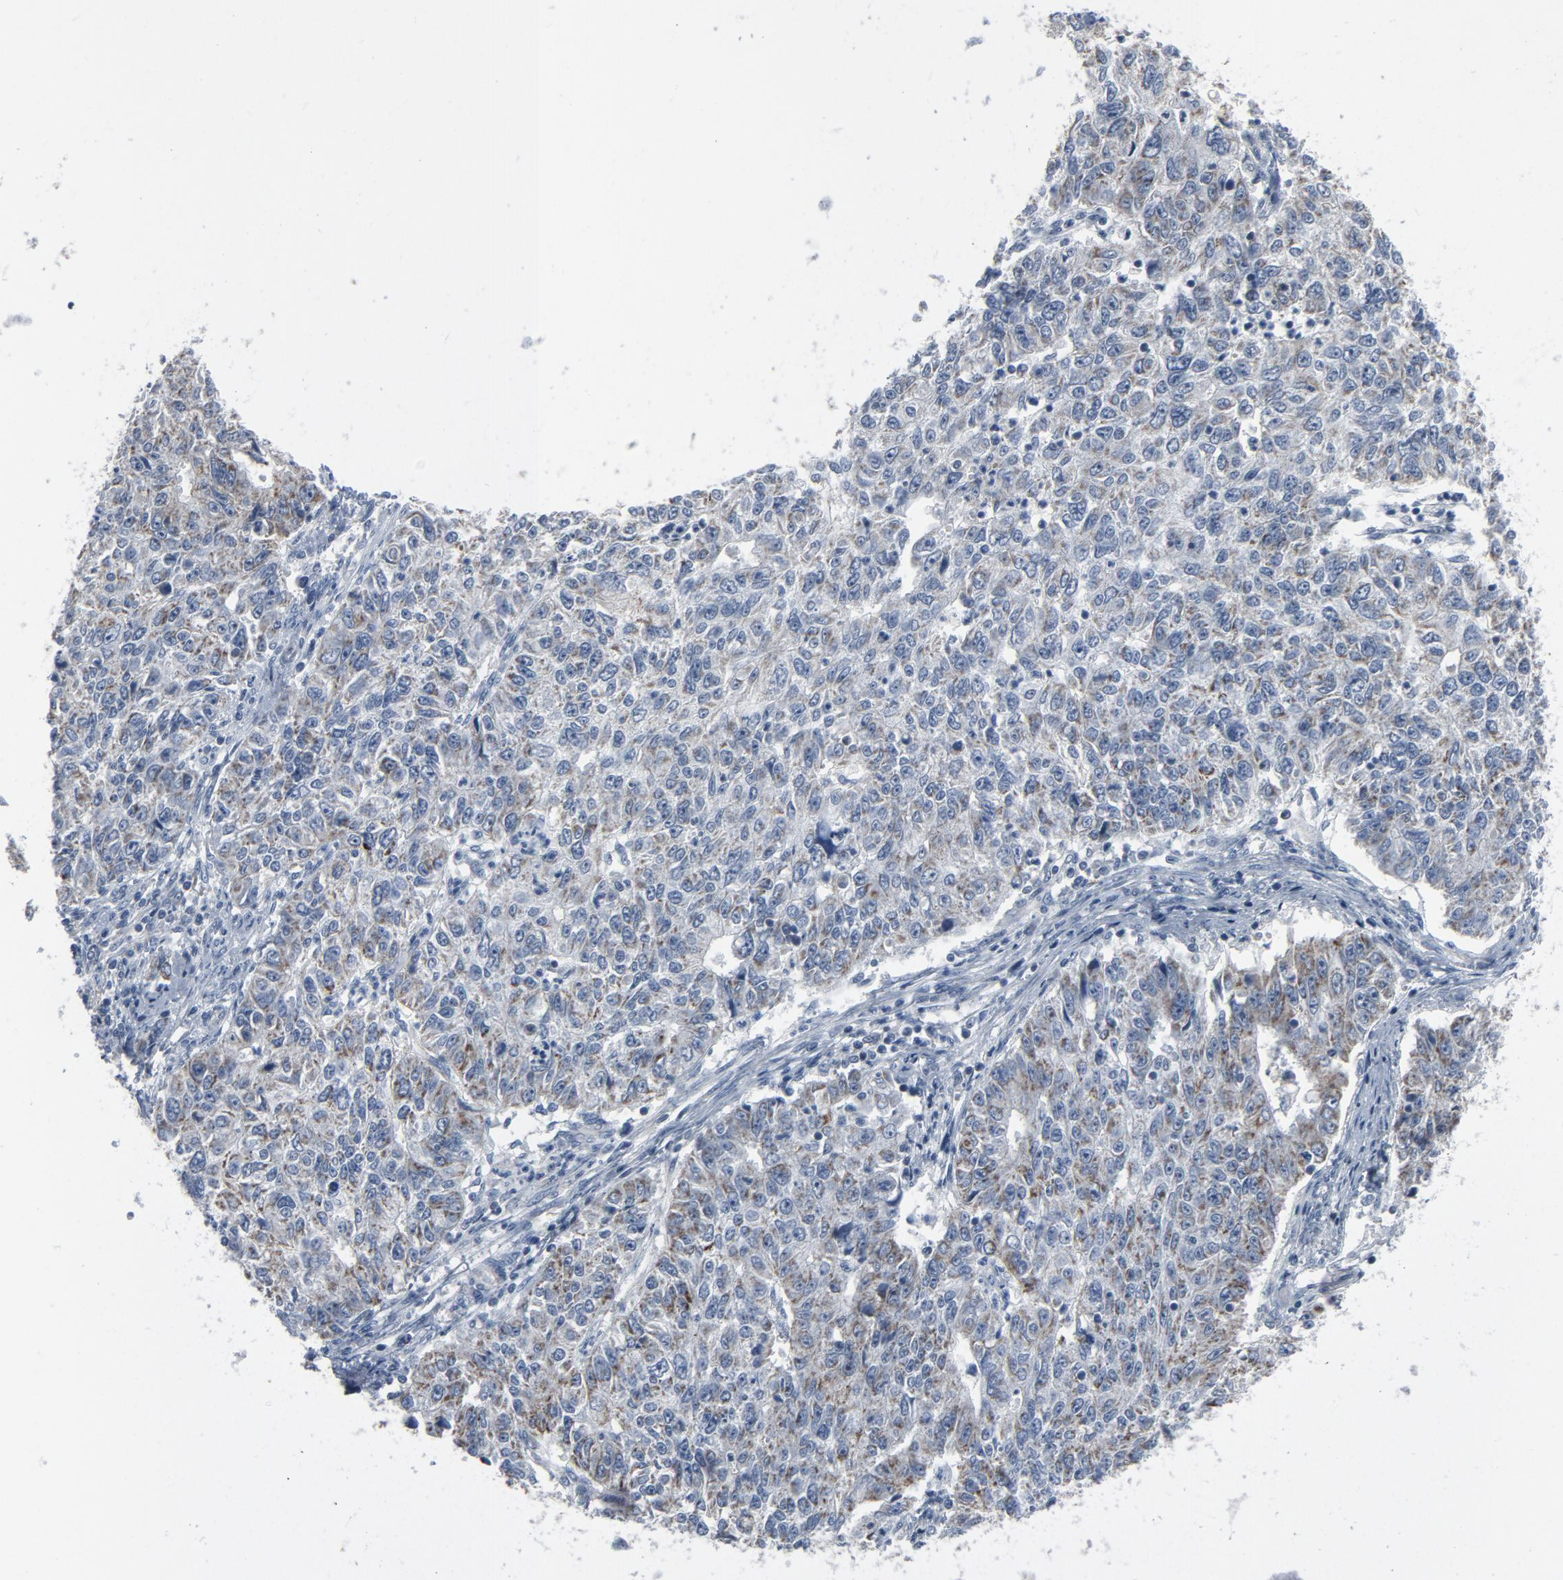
{"staining": {"intensity": "weak", "quantity": "25%-75%", "location": "cytoplasmic/membranous"}, "tissue": "endometrial cancer", "cell_type": "Tumor cells", "image_type": "cancer", "snomed": [{"axis": "morphology", "description": "Adenocarcinoma, NOS"}, {"axis": "topography", "description": "Endometrium"}], "caption": "Protein staining of endometrial cancer tissue shows weak cytoplasmic/membranous expression in approximately 25%-75% of tumor cells. (Stains: DAB in brown, nuclei in blue, Microscopy: brightfield microscopy at high magnification).", "gene": "GPX2", "patient": {"sex": "female", "age": 42}}